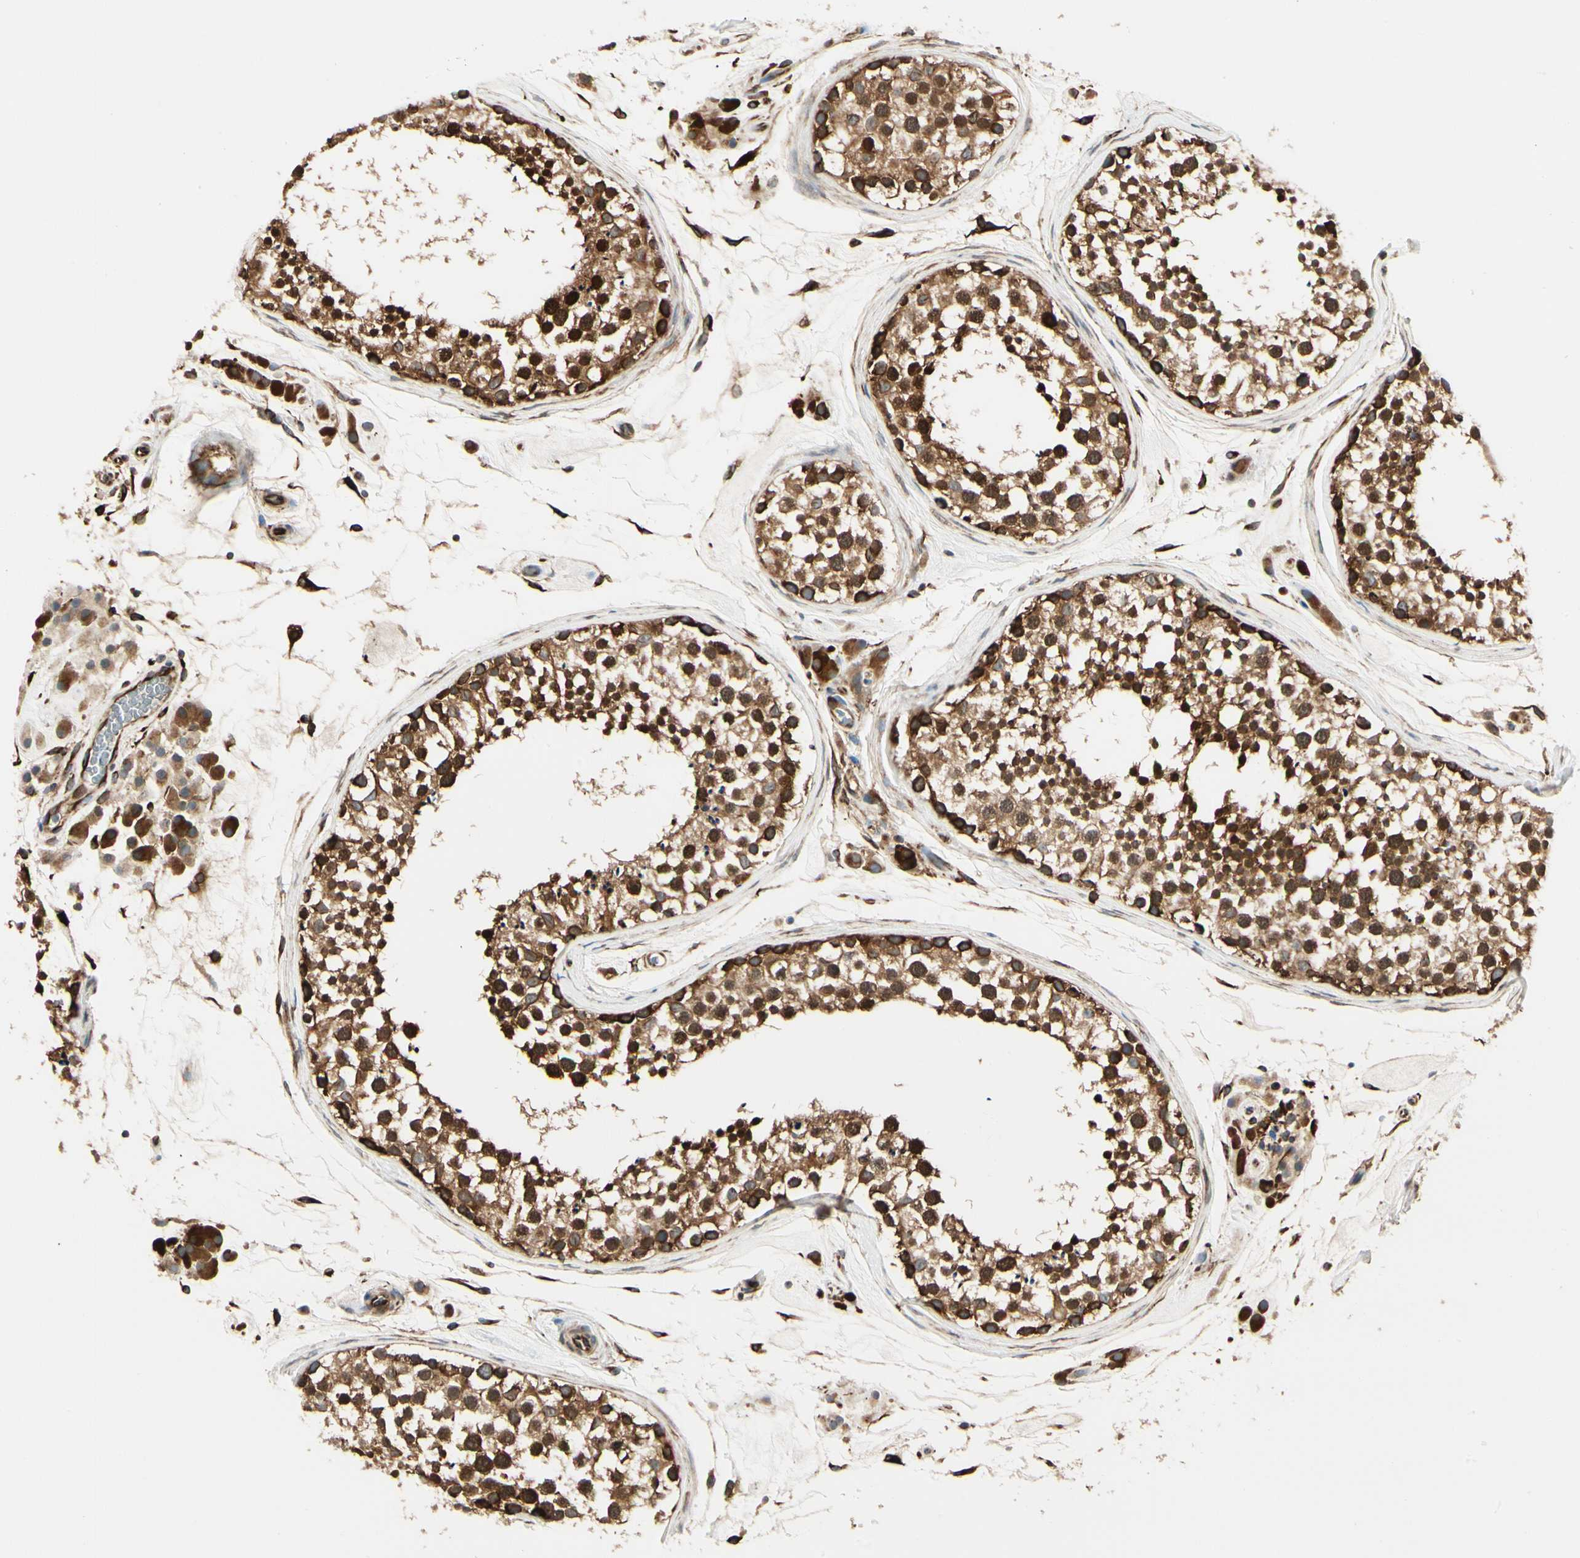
{"staining": {"intensity": "strong", "quantity": ">75%", "location": "cytoplasmic/membranous,nuclear"}, "tissue": "testis", "cell_type": "Cells in seminiferous ducts", "image_type": "normal", "snomed": [{"axis": "morphology", "description": "Normal tissue, NOS"}, {"axis": "topography", "description": "Testis"}], "caption": "About >75% of cells in seminiferous ducts in normal testis display strong cytoplasmic/membranous,nuclear protein staining as visualized by brown immunohistochemical staining.", "gene": "FTH1", "patient": {"sex": "male", "age": 46}}